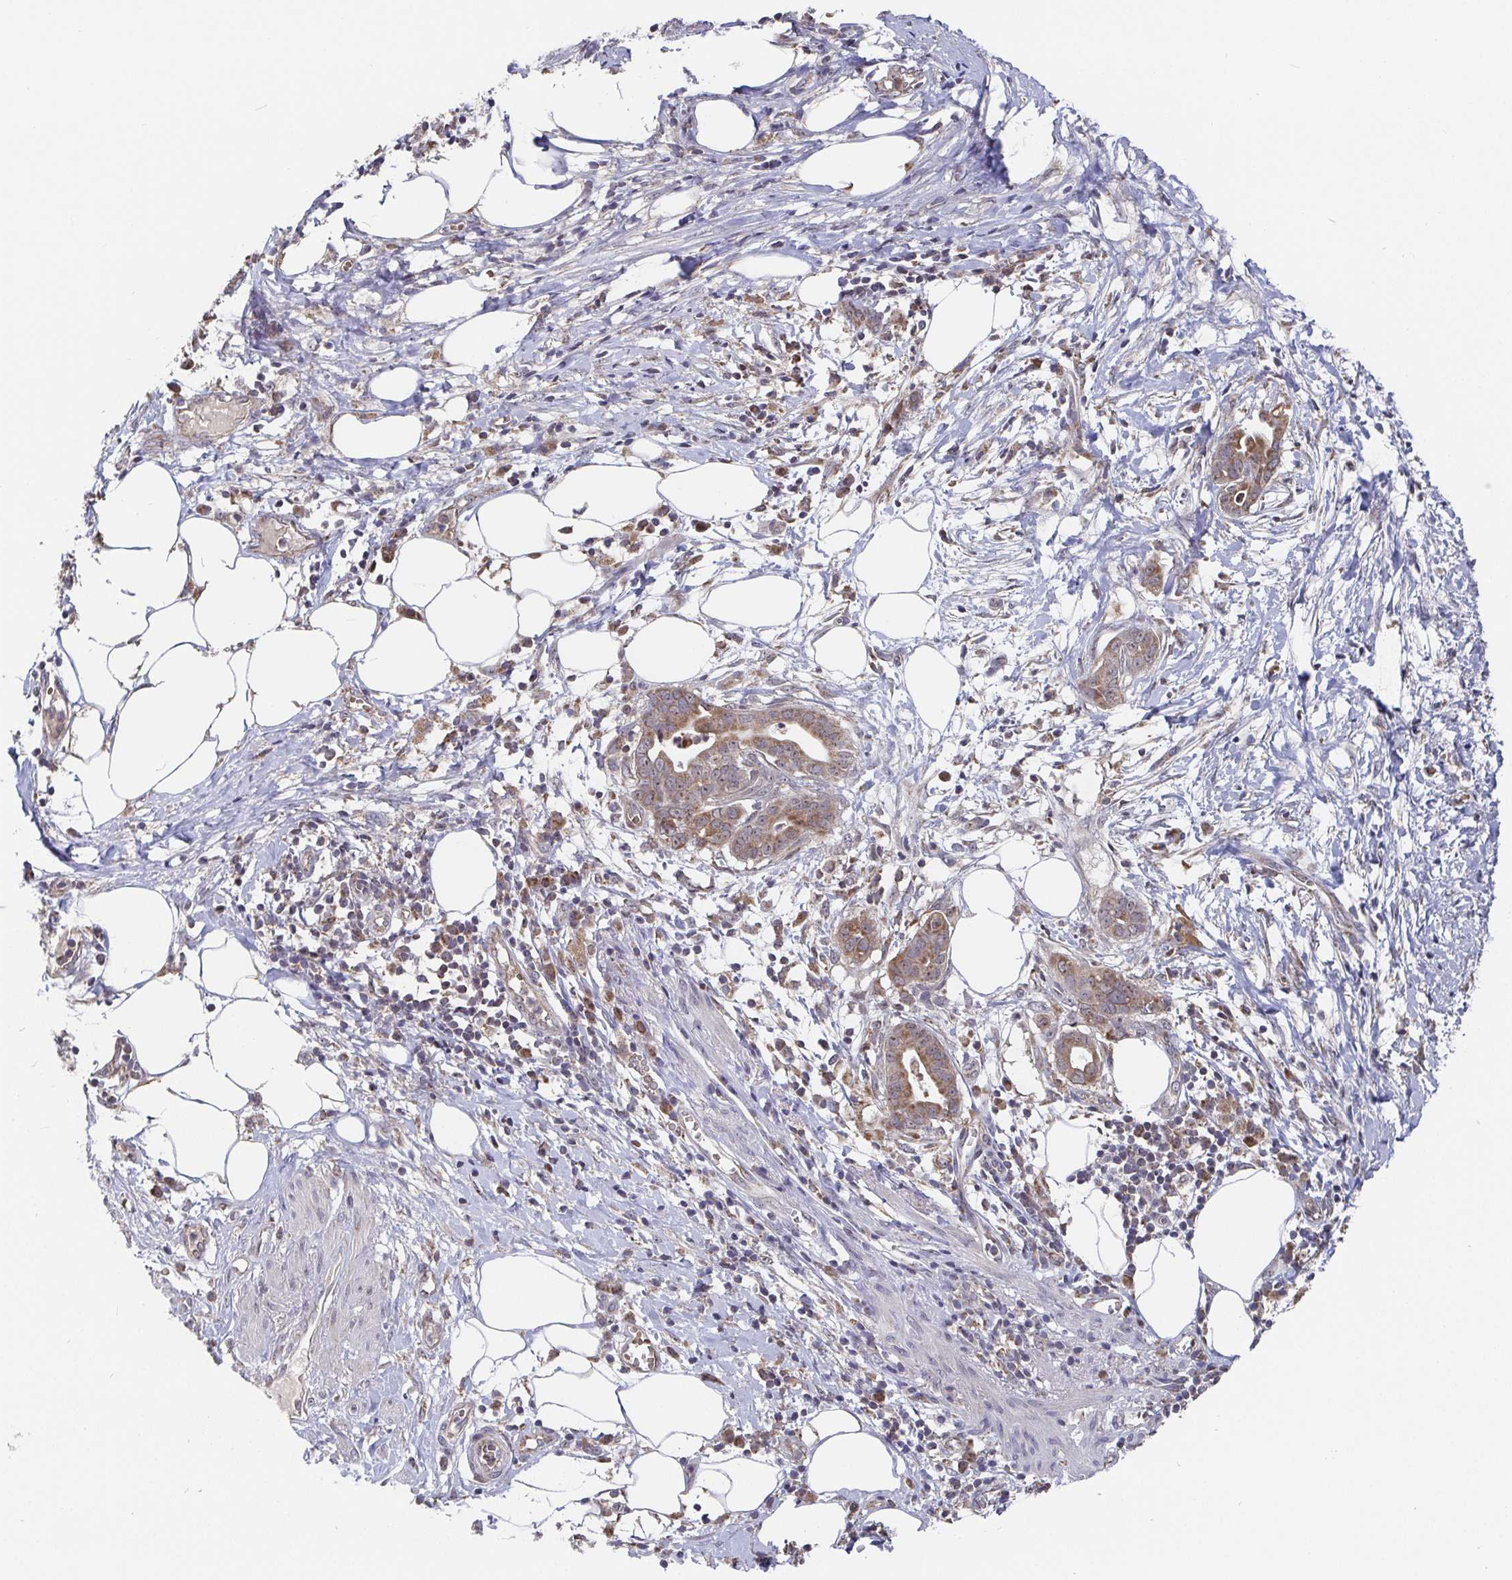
{"staining": {"intensity": "moderate", "quantity": ">75%", "location": "cytoplasmic/membranous"}, "tissue": "pancreatic cancer", "cell_type": "Tumor cells", "image_type": "cancer", "snomed": [{"axis": "morphology", "description": "Adenocarcinoma, NOS"}, {"axis": "topography", "description": "Pancreas"}], "caption": "Immunohistochemistry (IHC) of pancreatic cancer demonstrates medium levels of moderate cytoplasmic/membranous staining in approximately >75% of tumor cells.", "gene": "PDF", "patient": {"sex": "male", "age": 61}}